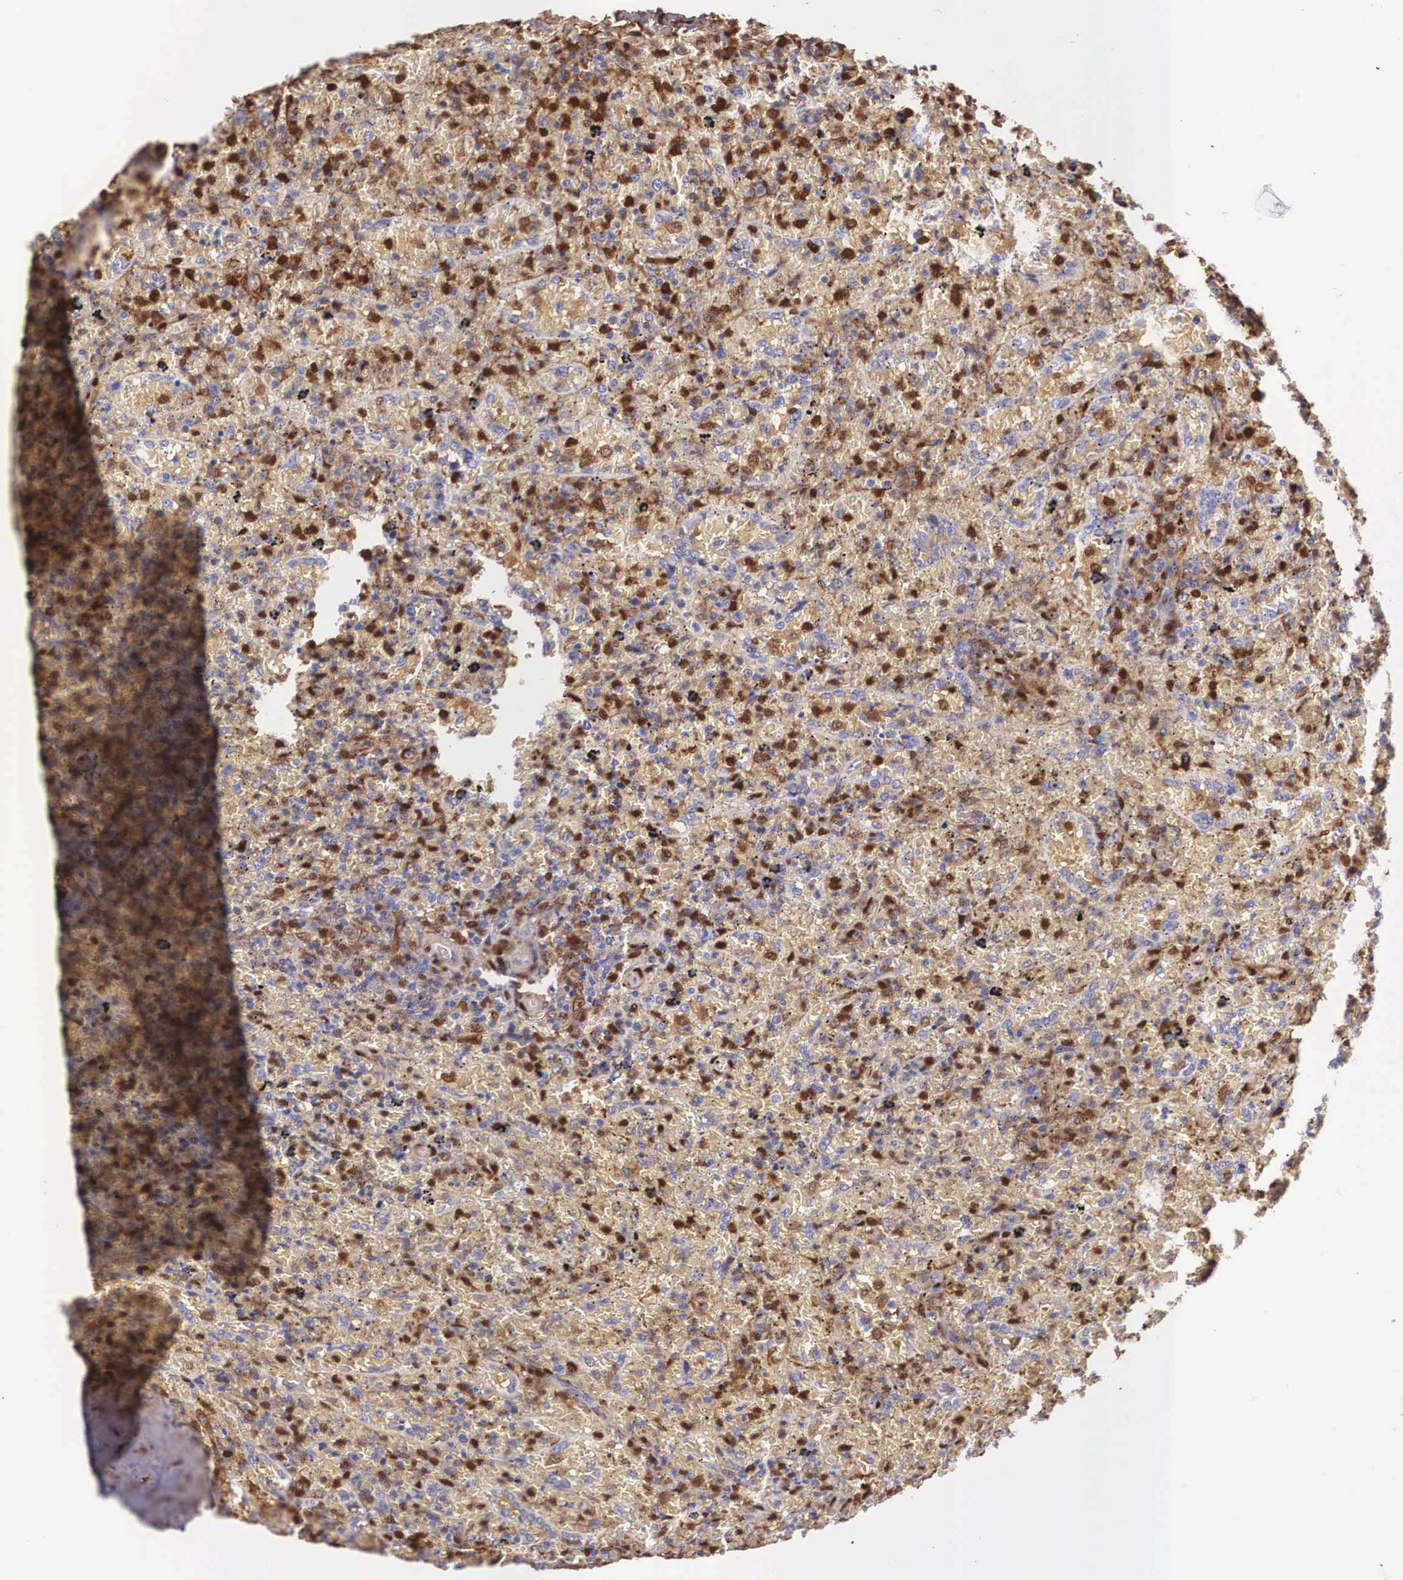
{"staining": {"intensity": "moderate", "quantity": "25%-75%", "location": "cytoplasmic/membranous,nuclear"}, "tissue": "lymphoma", "cell_type": "Tumor cells", "image_type": "cancer", "snomed": [{"axis": "morphology", "description": "Malignant lymphoma, non-Hodgkin's type, High grade"}, {"axis": "topography", "description": "Spleen"}, {"axis": "topography", "description": "Lymph node"}], "caption": "An IHC histopathology image of tumor tissue is shown. Protein staining in brown highlights moderate cytoplasmic/membranous and nuclear positivity in high-grade malignant lymphoma, non-Hodgkin's type within tumor cells. The protein of interest is stained brown, and the nuclei are stained in blue (DAB (3,3'-diaminobenzidine) IHC with brightfield microscopy, high magnification).", "gene": "LGALS1", "patient": {"sex": "female", "age": 70}}